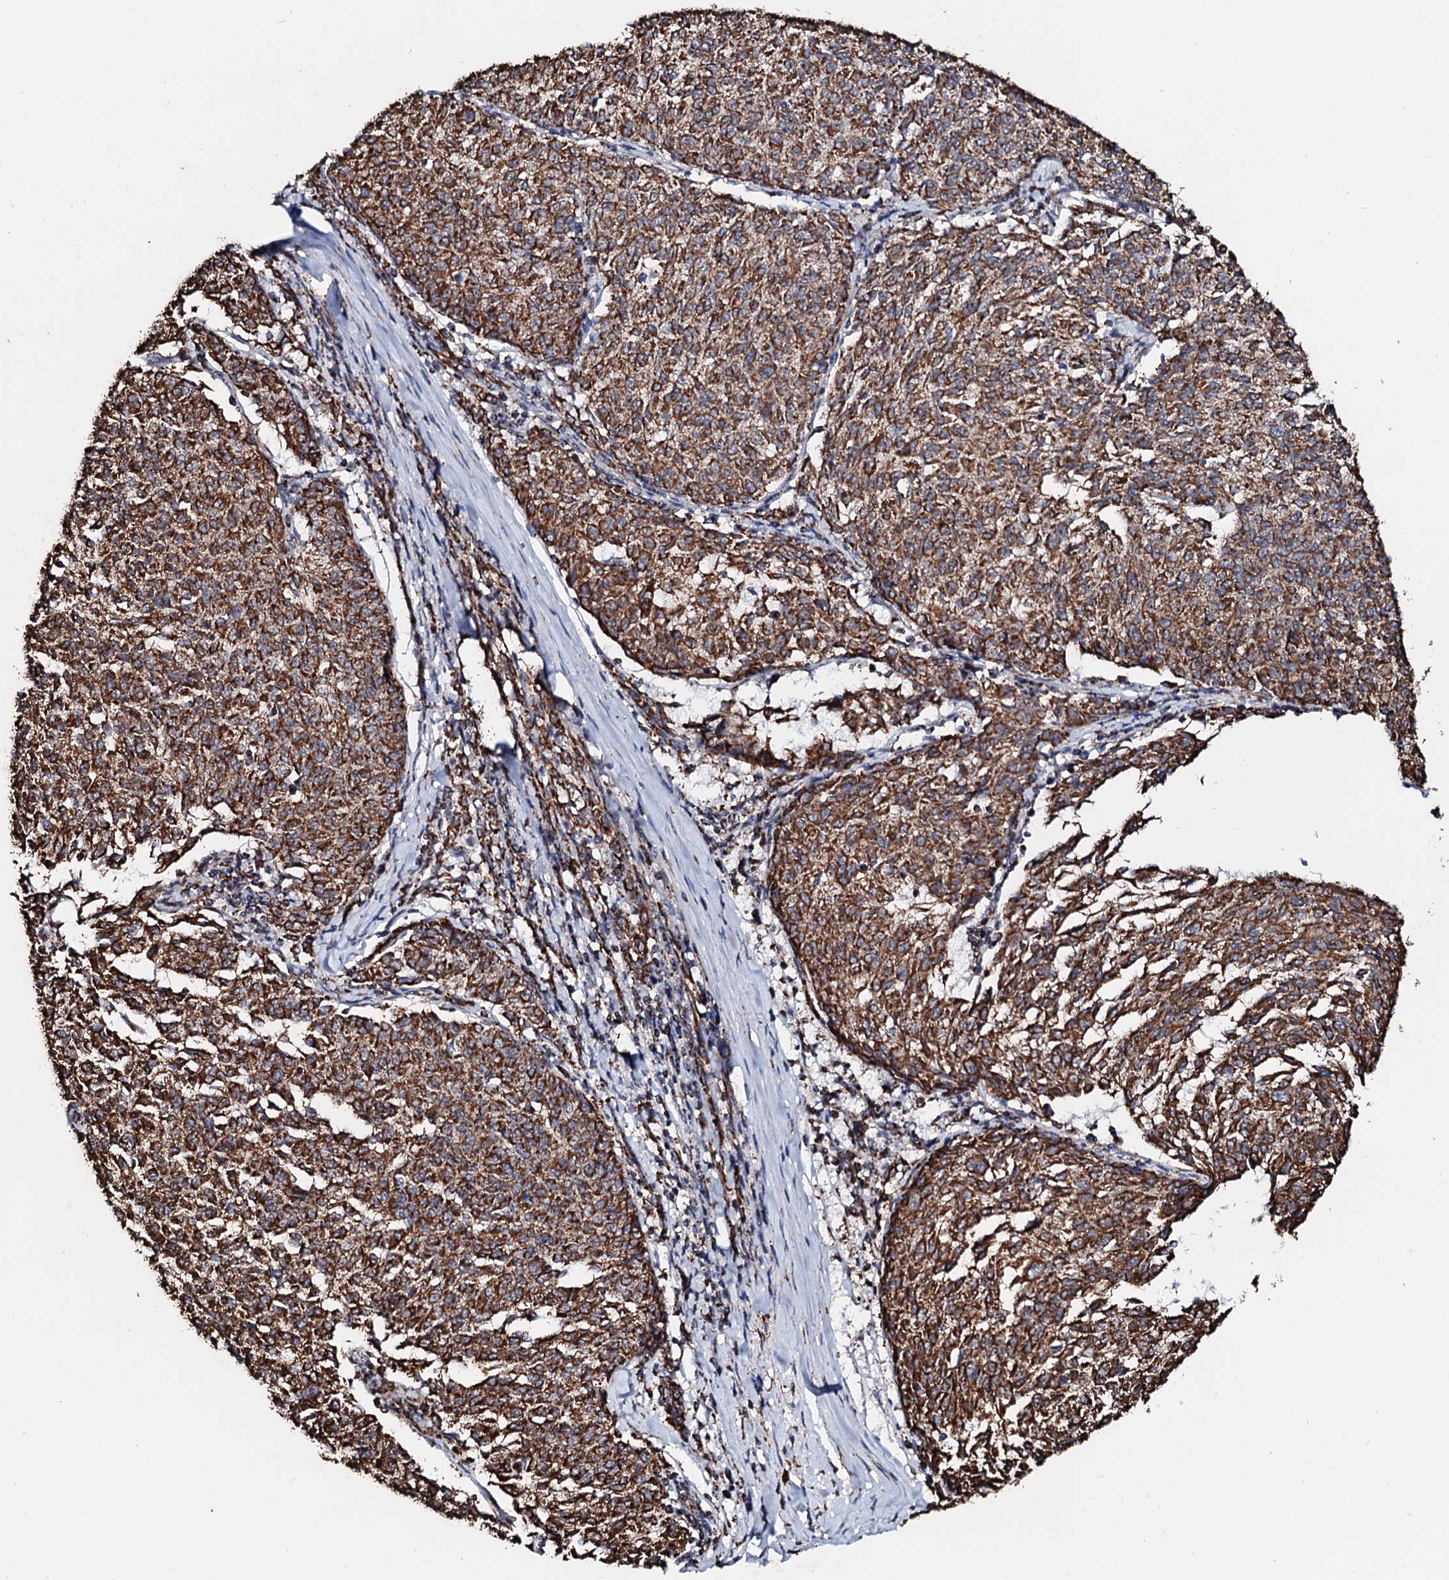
{"staining": {"intensity": "strong", "quantity": ">75%", "location": "cytoplasmic/membranous"}, "tissue": "melanoma", "cell_type": "Tumor cells", "image_type": "cancer", "snomed": [{"axis": "morphology", "description": "Malignant melanoma, NOS"}, {"axis": "topography", "description": "Skin"}], "caption": "This is a photomicrograph of IHC staining of malignant melanoma, which shows strong expression in the cytoplasmic/membranous of tumor cells.", "gene": "SECISBP2L", "patient": {"sex": "female", "age": 72}}